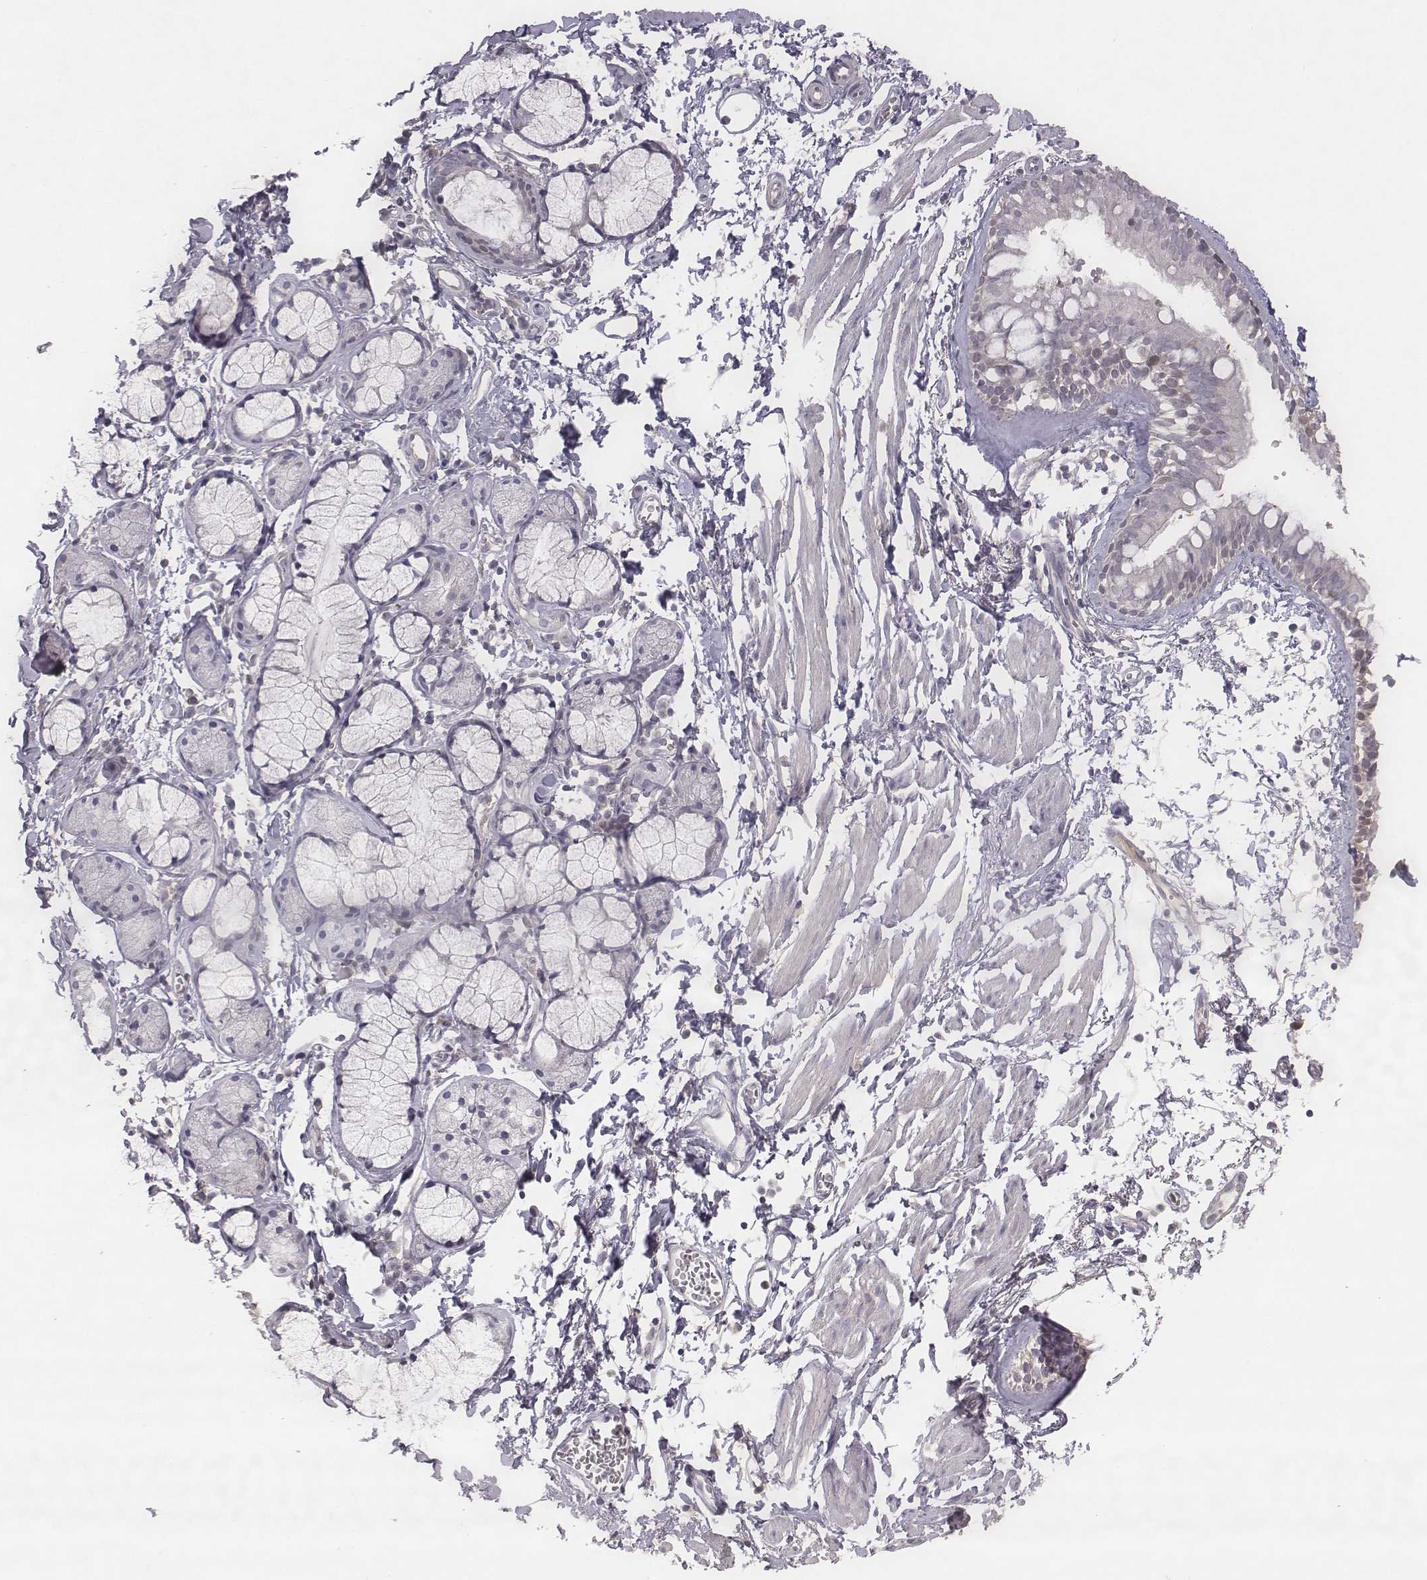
{"staining": {"intensity": "weak", "quantity": "<25%", "location": "cytoplasmic/membranous"}, "tissue": "bronchus", "cell_type": "Respiratory epithelial cells", "image_type": "normal", "snomed": [{"axis": "morphology", "description": "Normal tissue, NOS"}, {"axis": "topography", "description": "Cartilage tissue"}, {"axis": "topography", "description": "Bronchus"}], "caption": "Benign bronchus was stained to show a protein in brown. There is no significant staining in respiratory epithelial cells. Brightfield microscopy of immunohistochemistry stained with DAB (3,3'-diaminobenzidine) (brown) and hematoxylin (blue), captured at high magnification.", "gene": "TLX3", "patient": {"sex": "female", "age": 59}}